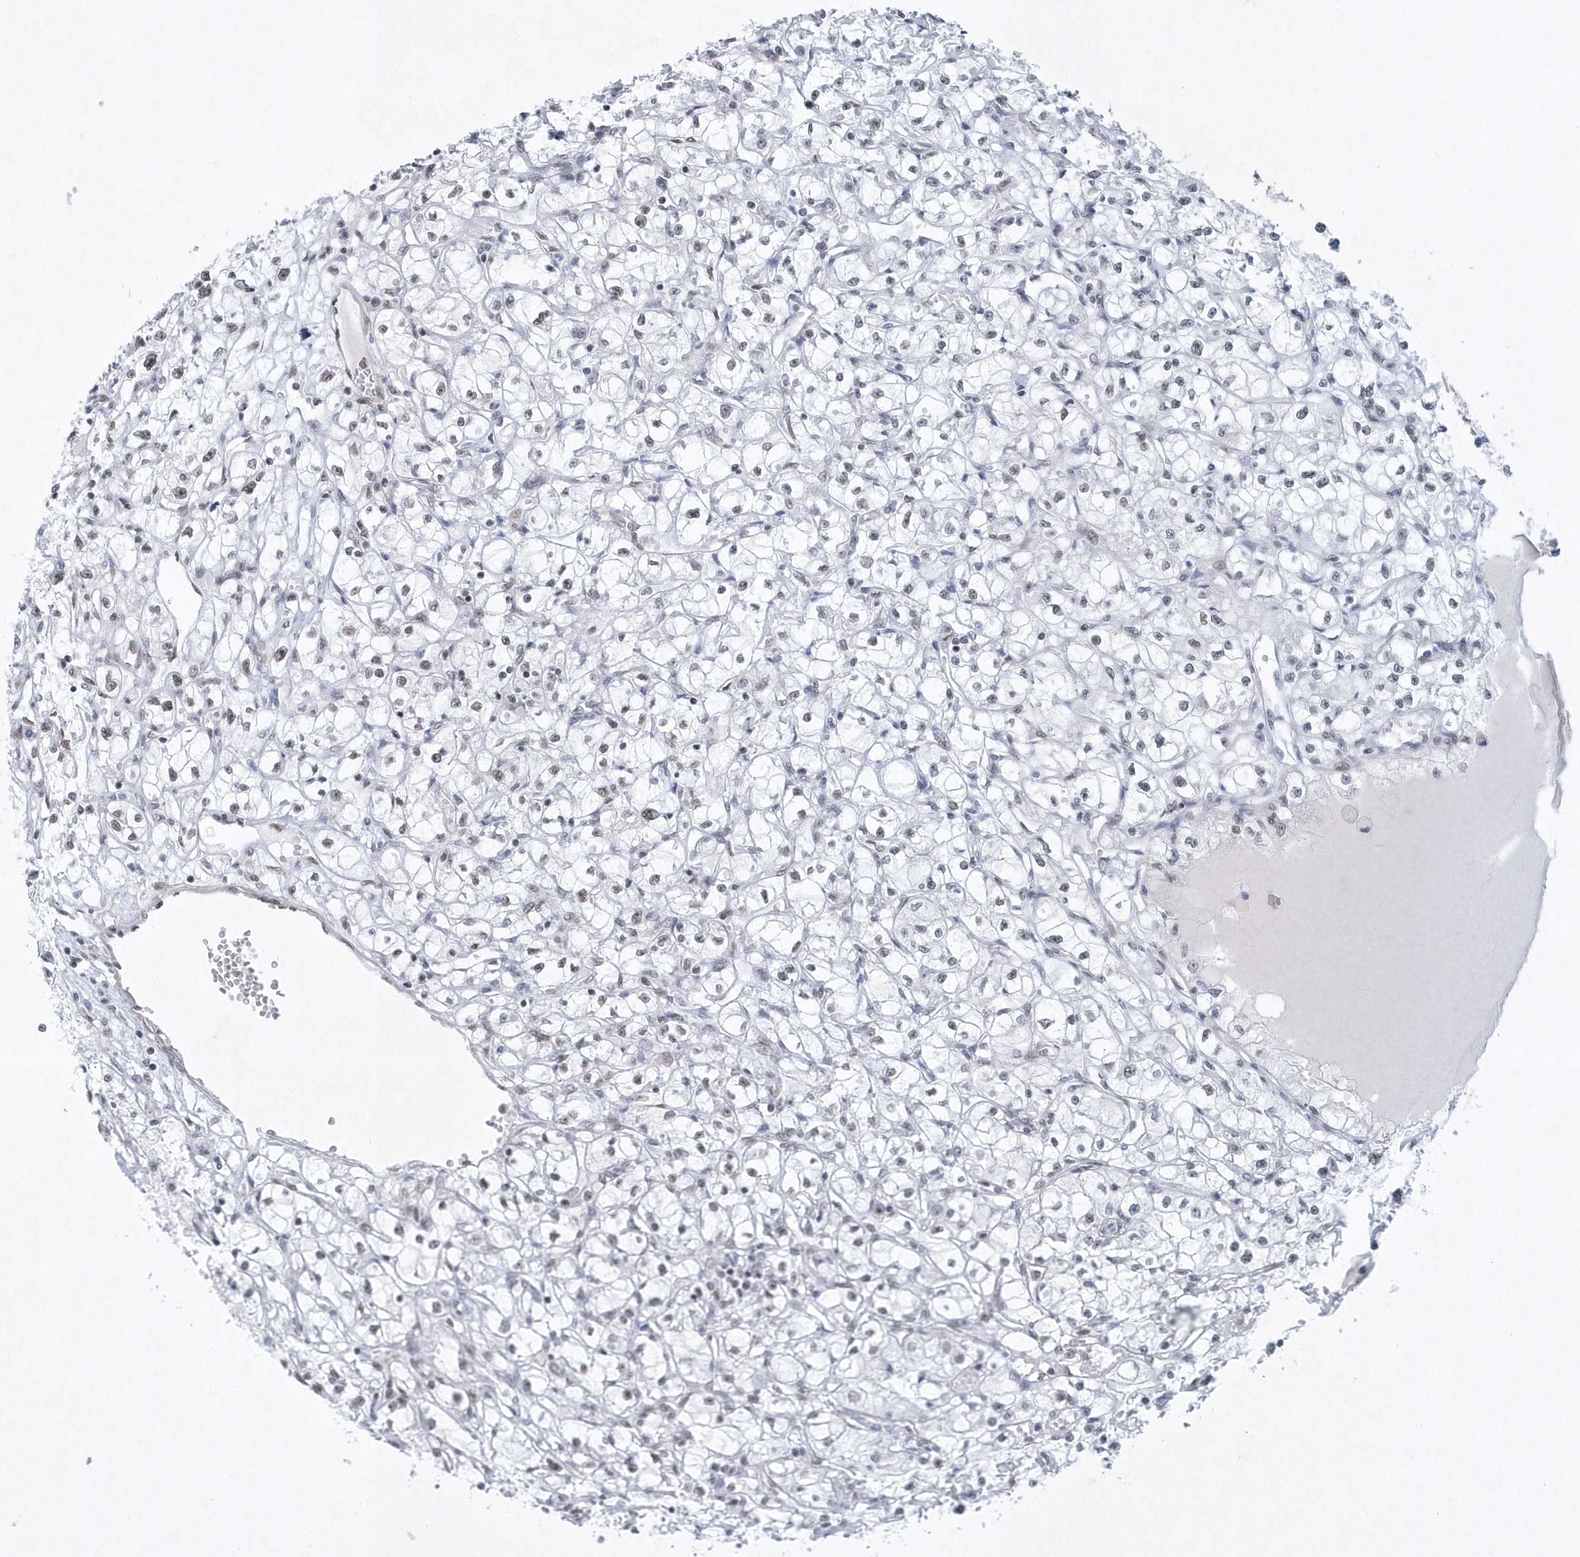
{"staining": {"intensity": "weak", "quantity": "<25%", "location": "nuclear"}, "tissue": "renal cancer", "cell_type": "Tumor cells", "image_type": "cancer", "snomed": [{"axis": "morphology", "description": "Adenocarcinoma, NOS"}, {"axis": "topography", "description": "Kidney"}], "caption": "Micrograph shows no significant protein staining in tumor cells of renal adenocarcinoma.", "gene": "DCLRE1A", "patient": {"sex": "male", "age": 56}}